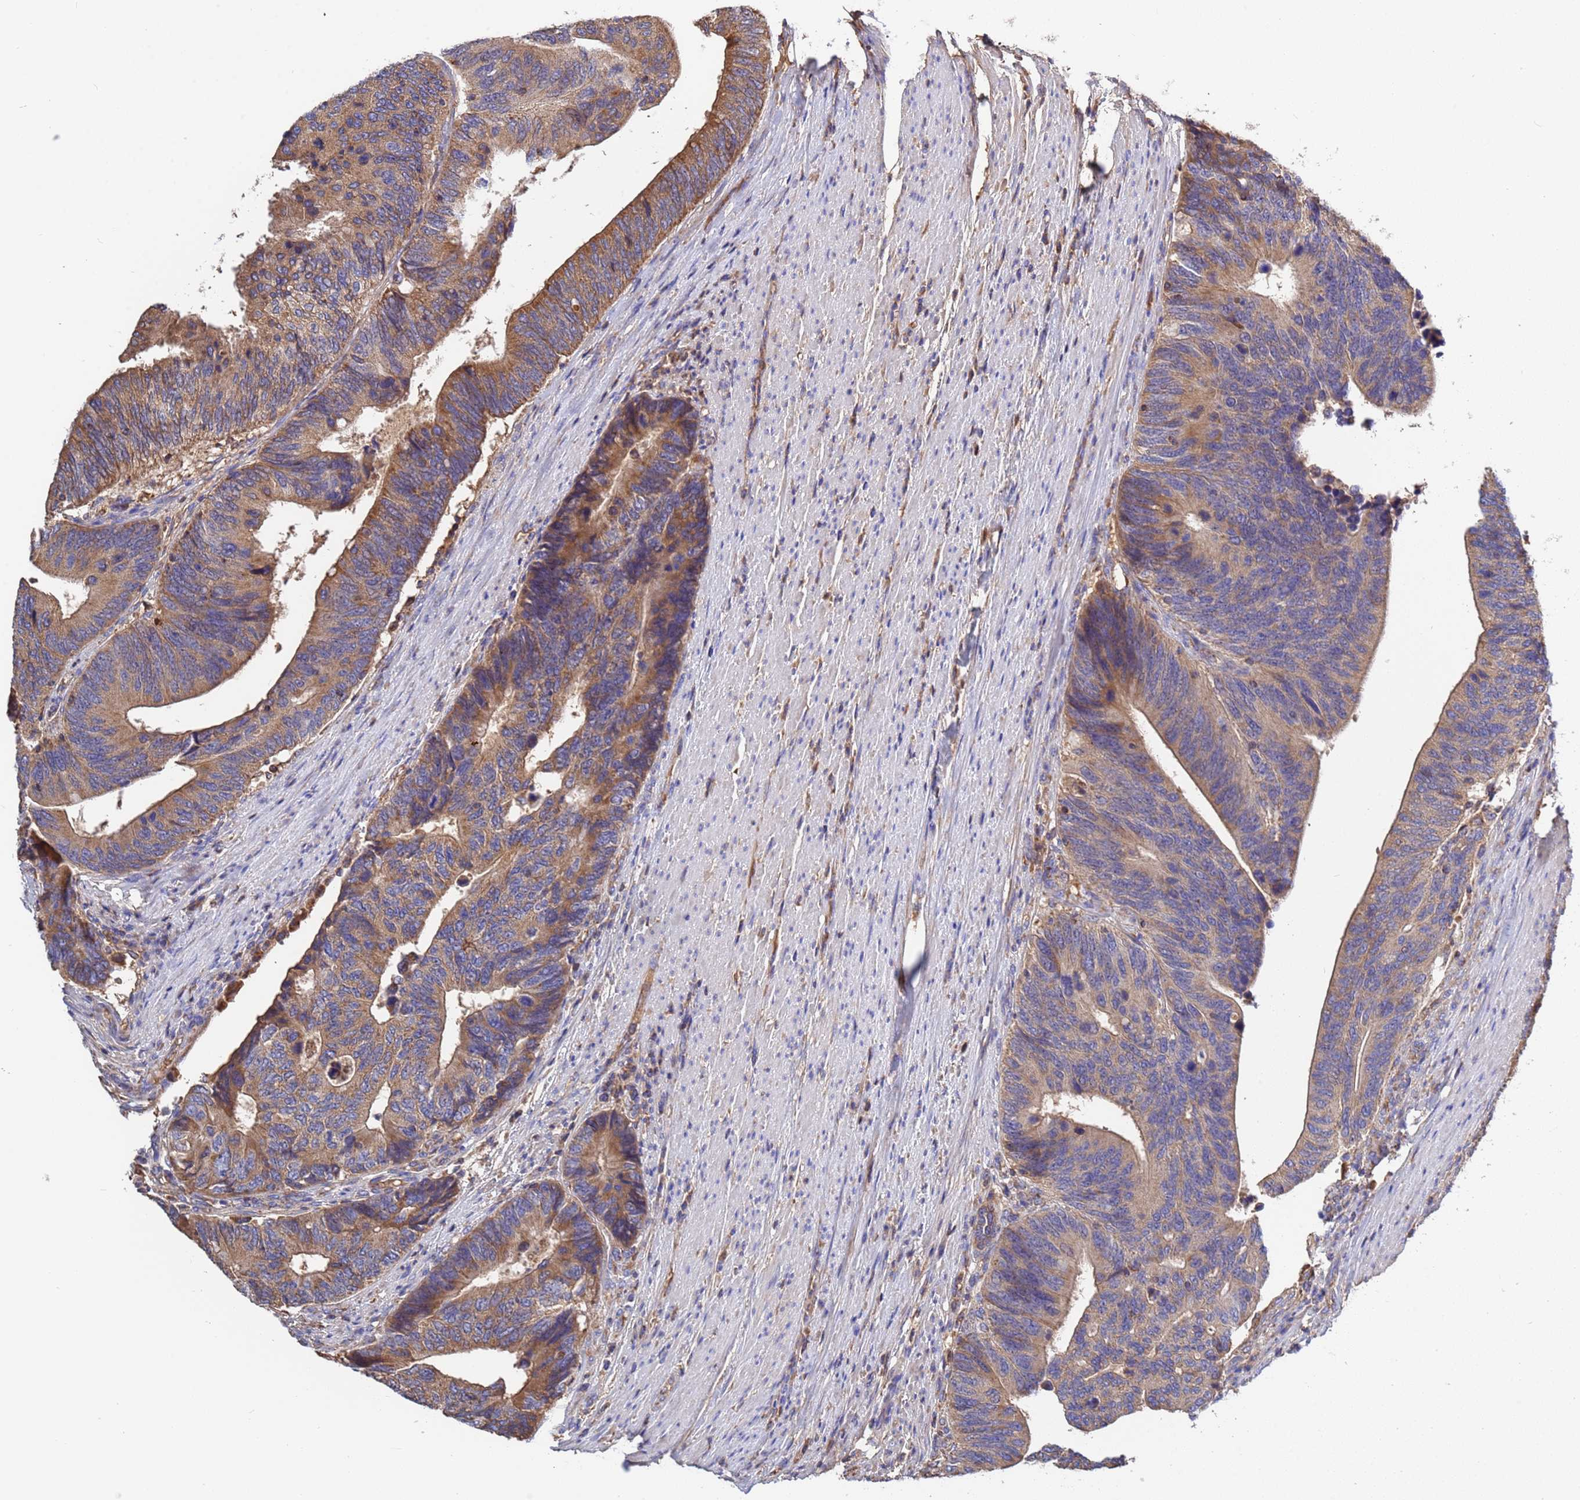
{"staining": {"intensity": "moderate", "quantity": ">75%", "location": "cytoplasmic/membranous"}, "tissue": "colorectal cancer", "cell_type": "Tumor cells", "image_type": "cancer", "snomed": [{"axis": "morphology", "description": "Adenocarcinoma, NOS"}, {"axis": "topography", "description": "Colon"}], "caption": "Immunohistochemistry image of colorectal cancer (adenocarcinoma) stained for a protein (brown), which reveals medium levels of moderate cytoplasmic/membranous staining in approximately >75% of tumor cells.", "gene": "GLUD1", "patient": {"sex": "male", "age": 87}}